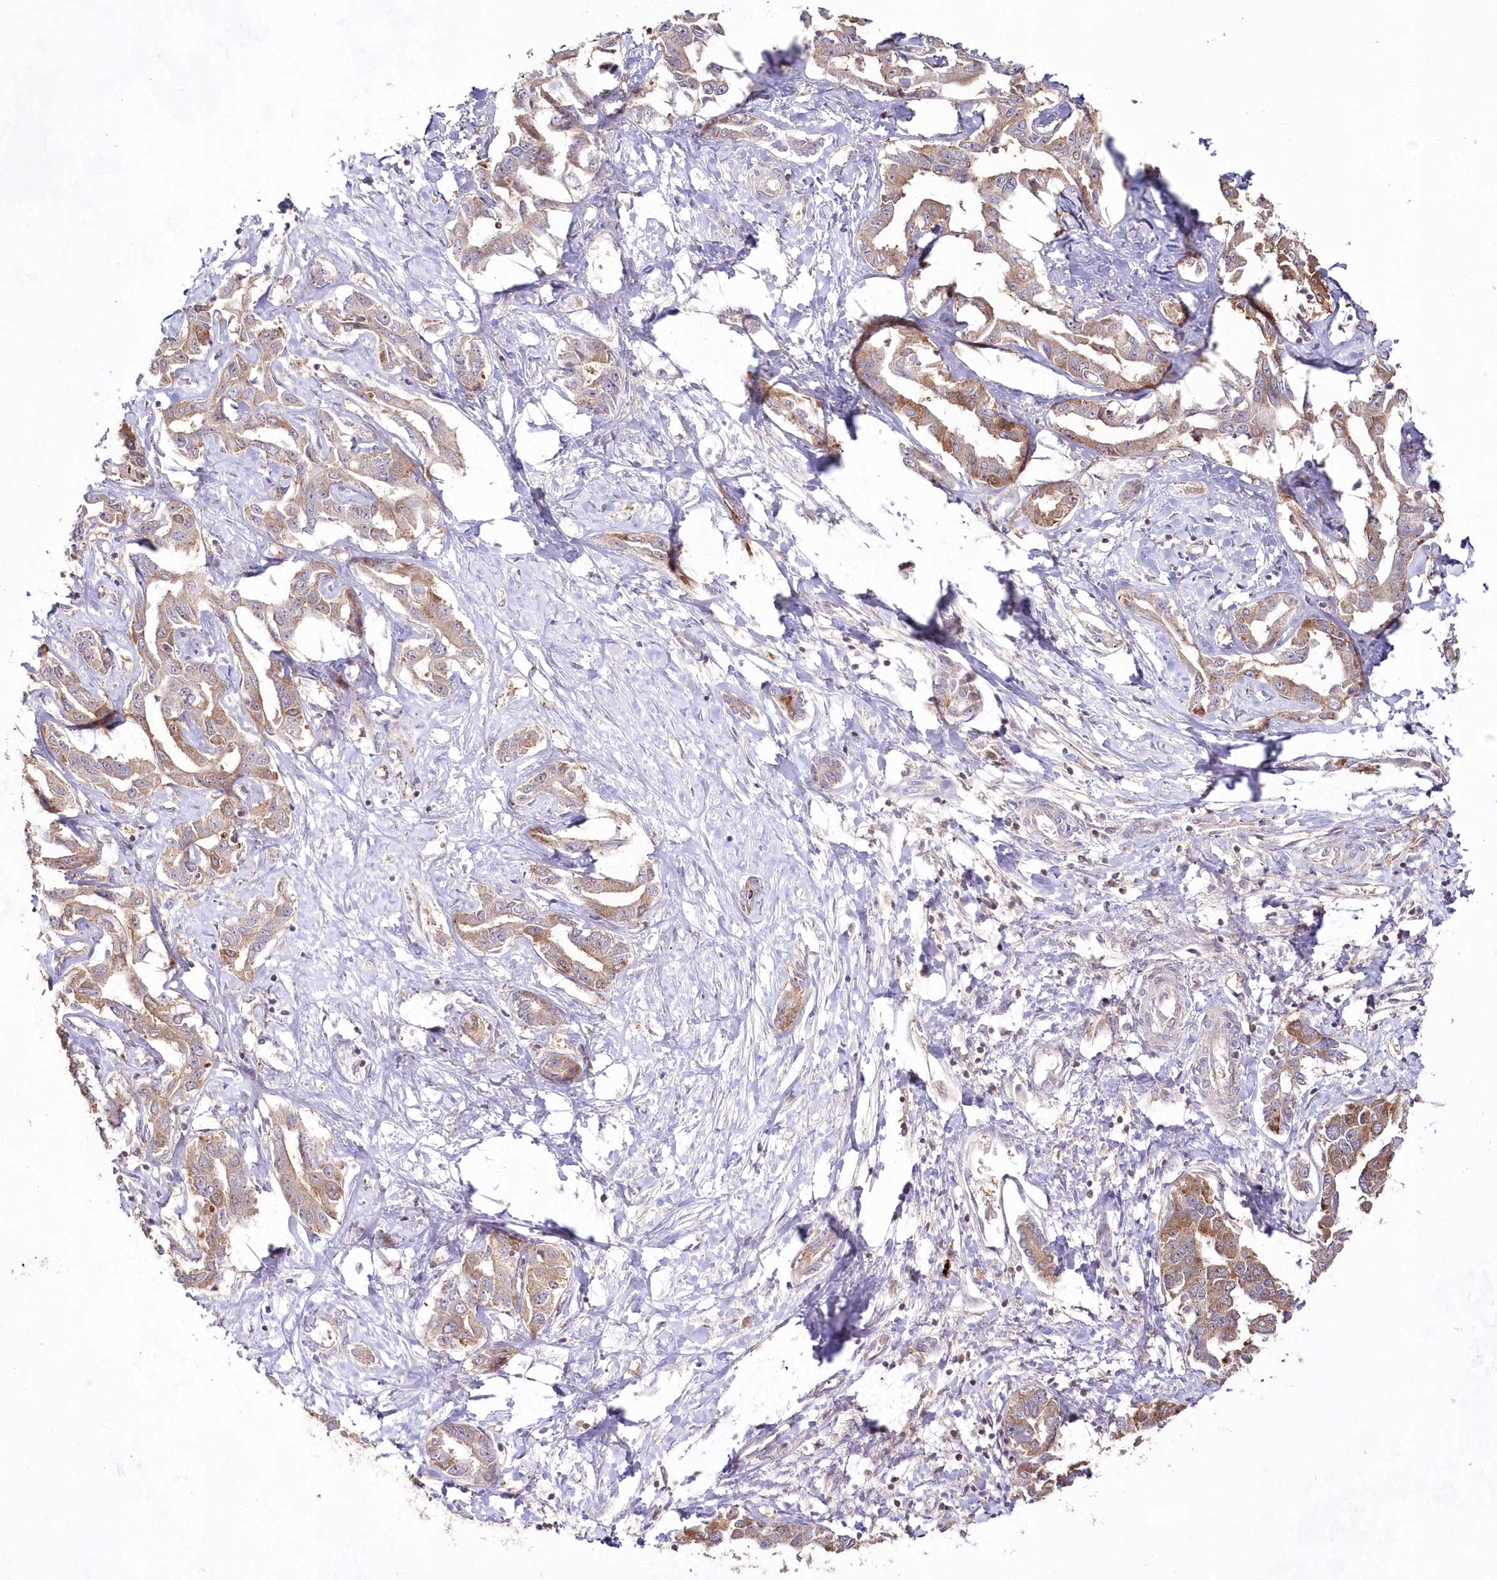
{"staining": {"intensity": "moderate", "quantity": ">75%", "location": "cytoplasmic/membranous"}, "tissue": "liver cancer", "cell_type": "Tumor cells", "image_type": "cancer", "snomed": [{"axis": "morphology", "description": "Cholangiocarcinoma"}, {"axis": "topography", "description": "Liver"}], "caption": "A micrograph of human cholangiocarcinoma (liver) stained for a protein exhibits moderate cytoplasmic/membranous brown staining in tumor cells.", "gene": "IMPA1", "patient": {"sex": "male", "age": 59}}